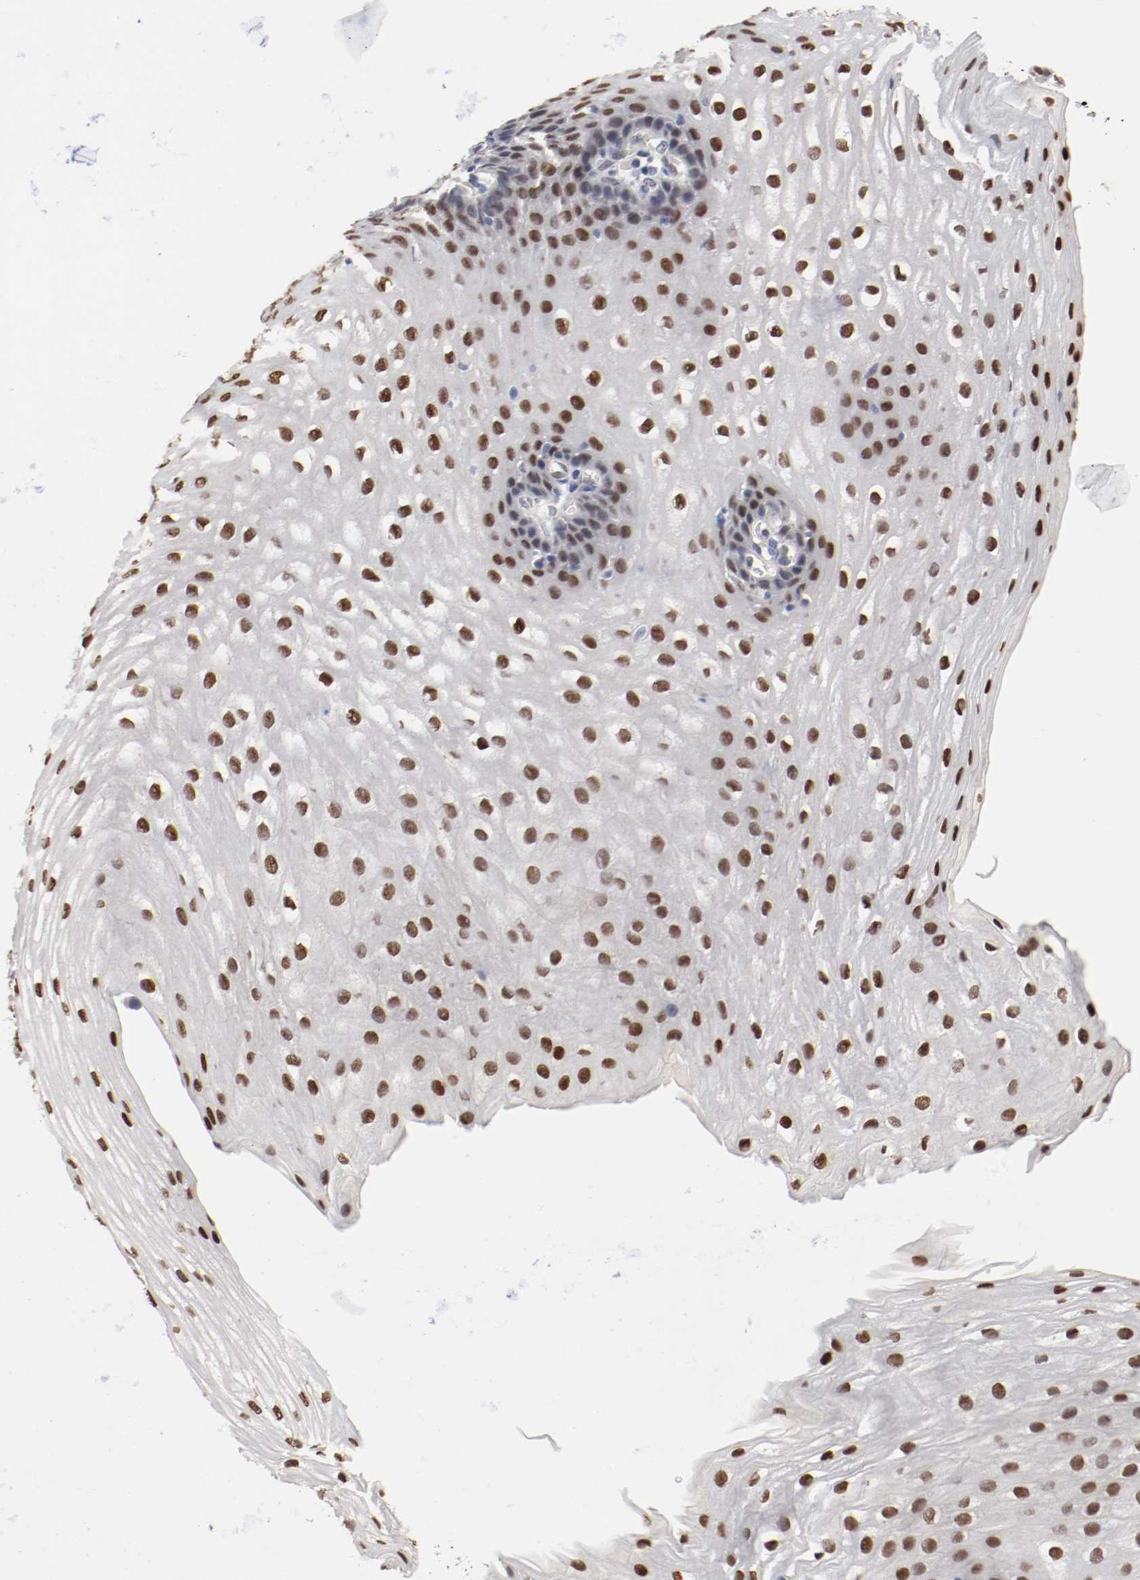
{"staining": {"intensity": "strong", "quantity": ">75%", "location": "nuclear"}, "tissue": "esophagus", "cell_type": "Squamous epithelial cells", "image_type": "normal", "snomed": [{"axis": "morphology", "description": "Normal tissue, NOS"}, {"axis": "topography", "description": "Esophagus"}], "caption": "Immunohistochemistry (IHC) image of unremarkable human esophagus stained for a protein (brown), which displays high levels of strong nuclear positivity in about >75% of squamous epithelial cells.", "gene": "FOSL2", "patient": {"sex": "male", "age": 48}}